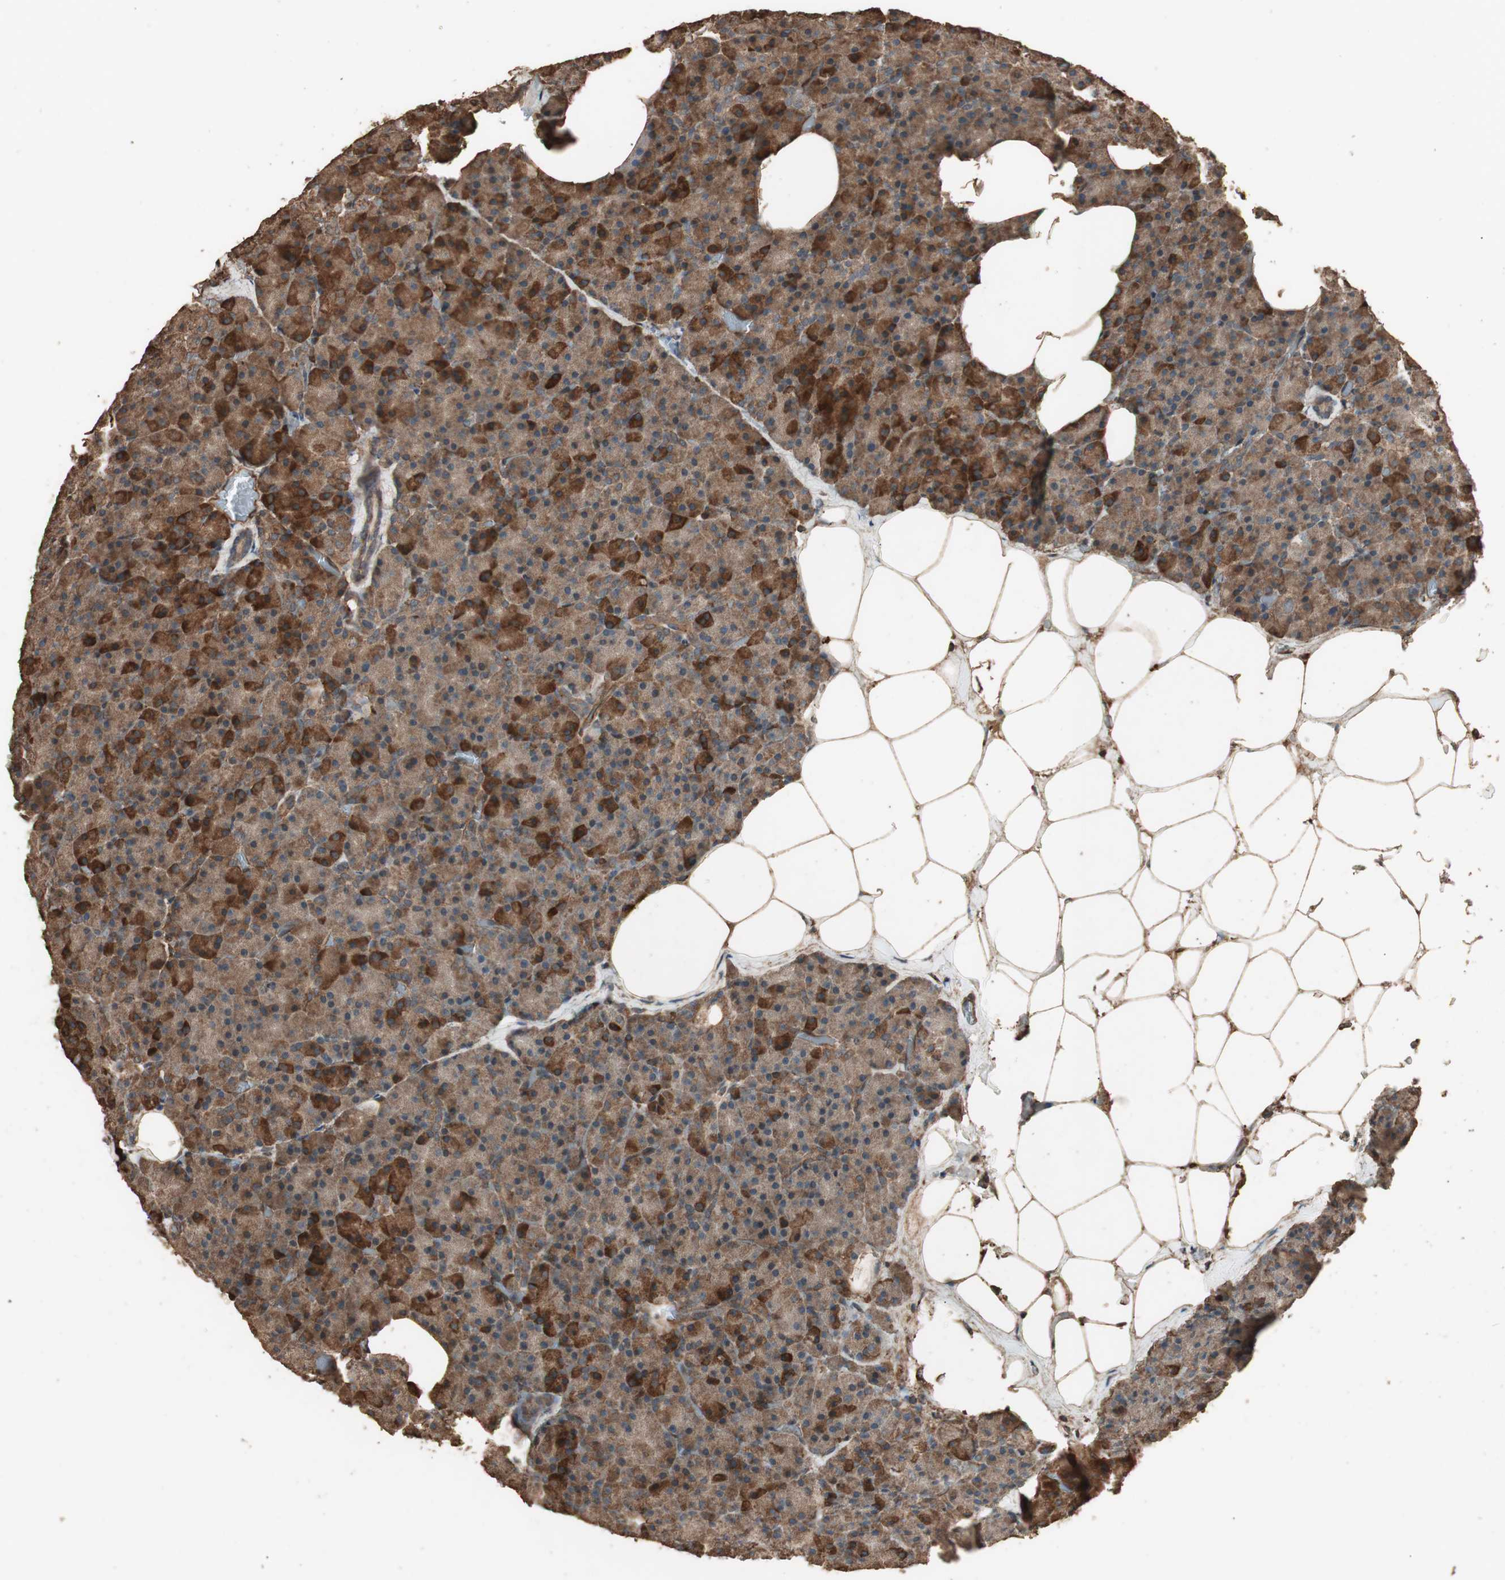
{"staining": {"intensity": "moderate", "quantity": ">75%", "location": "cytoplasmic/membranous"}, "tissue": "pancreas", "cell_type": "Exocrine glandular cells", "image_type": "normal", "snomed": [{"axis": "morphology", "description": "Normal tissue, NOS"}, {"axis": "topography", "description": "Pancreas"}], "caption": "Immunohistochemistry of normal pancreas reveals medium levels of moderate cytoplasmic/membranous positivity in approximately >75% of exocrine glandular cells. (DAB = brown stain, brightfield microscopy at high magnification).", "gene": "CCN4", "patient": {"sex": "female", "age": 35}}